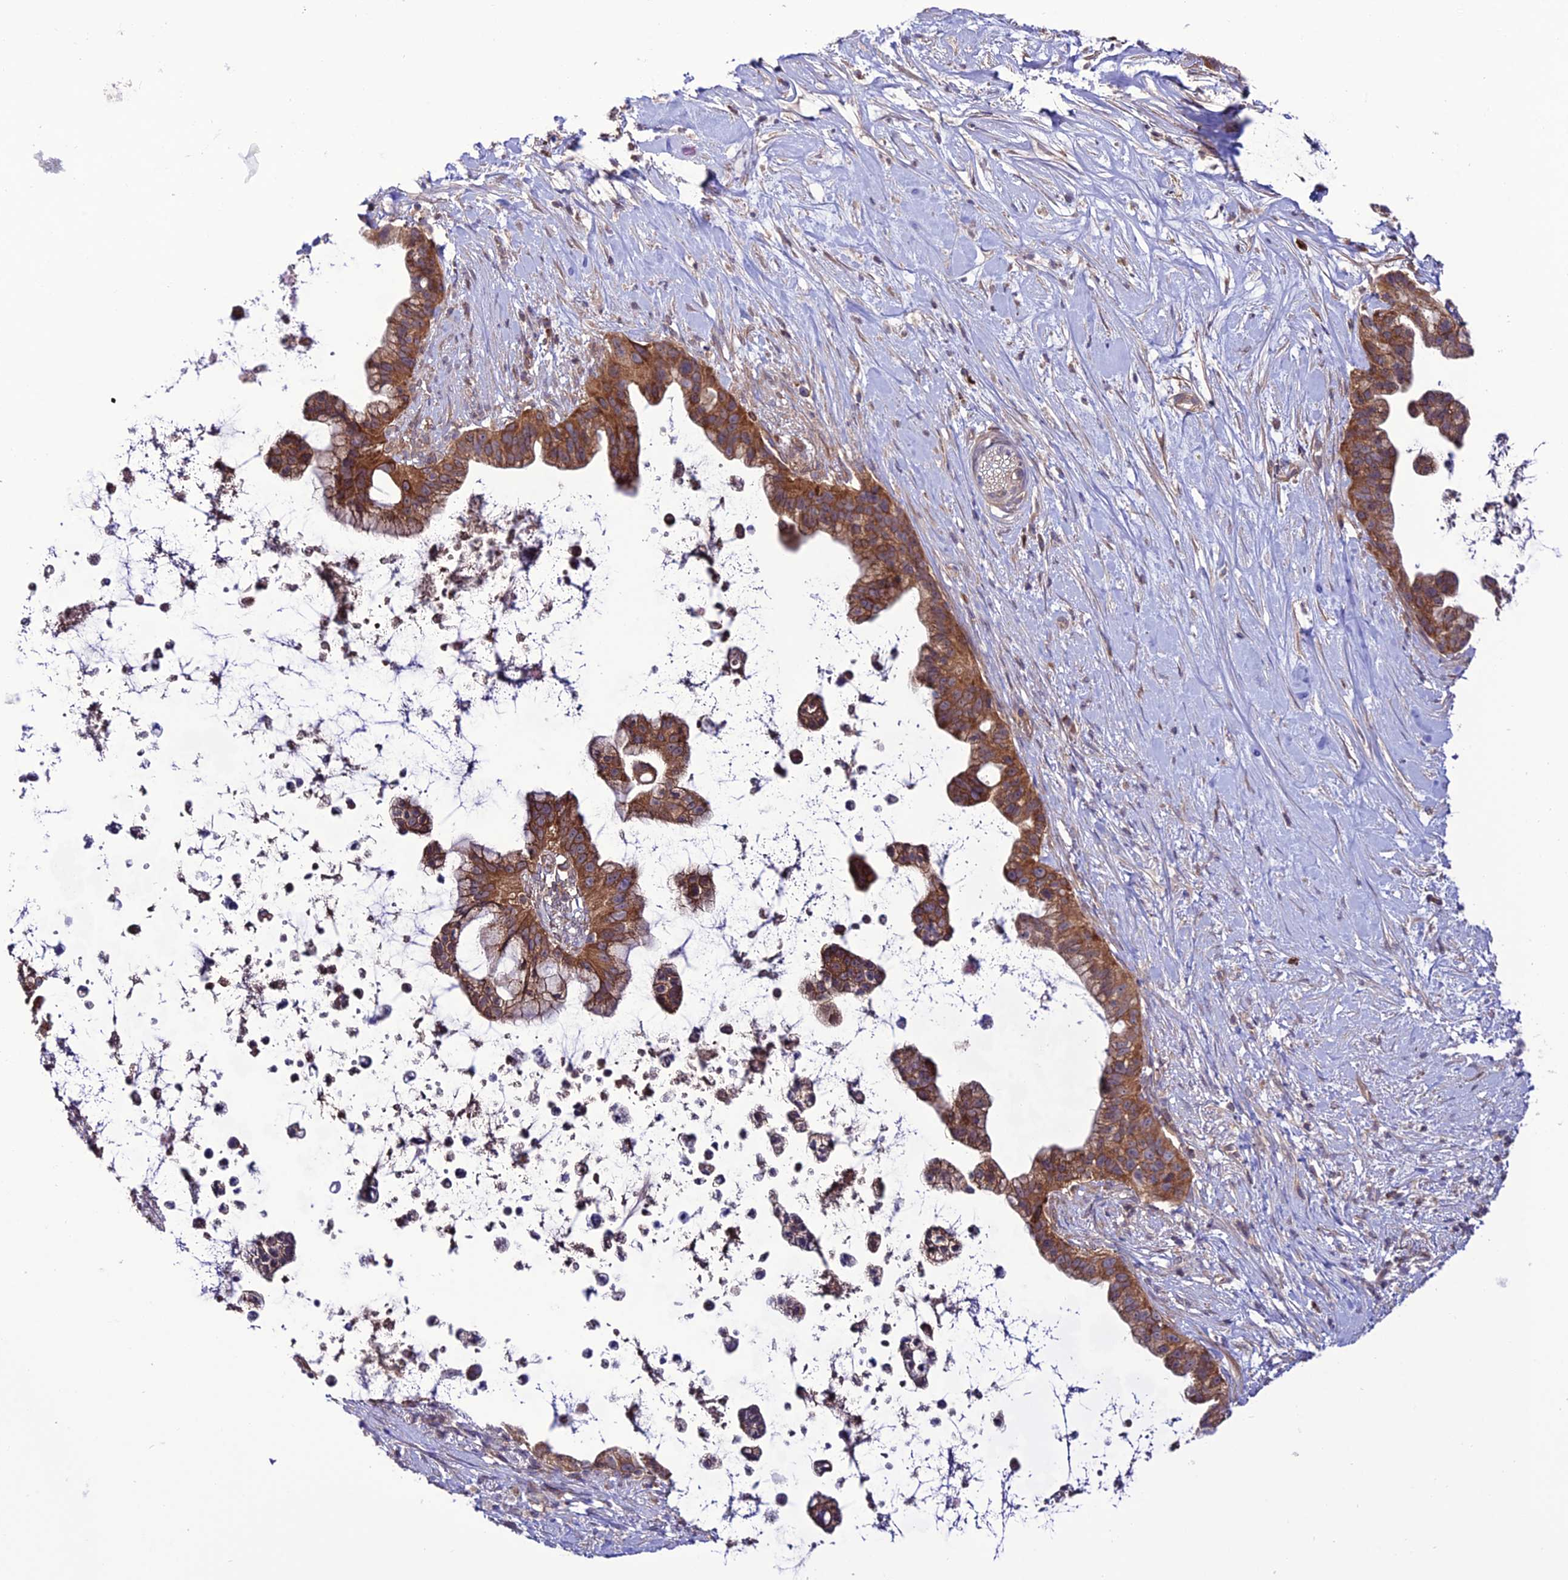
{"staining": {"intensity": "moderate", "quantity": ">75%", "location": "cytoplasmic/membranous"}, "tissue": "pancreatic cancer", "cell_type": "Tumor cells", "image_type": "cancer", "snomed": [{"axis": "morphology", "description": "Adenocarcinoma, NOS"}, {"axis": "topography", "description": "Pancreas"}], "caption": "Protein staining of pancreatic adenocarcinoma tissue reveals moderate cytoplasmic/membranous positivity in approximately >75% of tumor cells.", "gene": "PPIL3", "patient": {"sex": "female", "age": 83}}